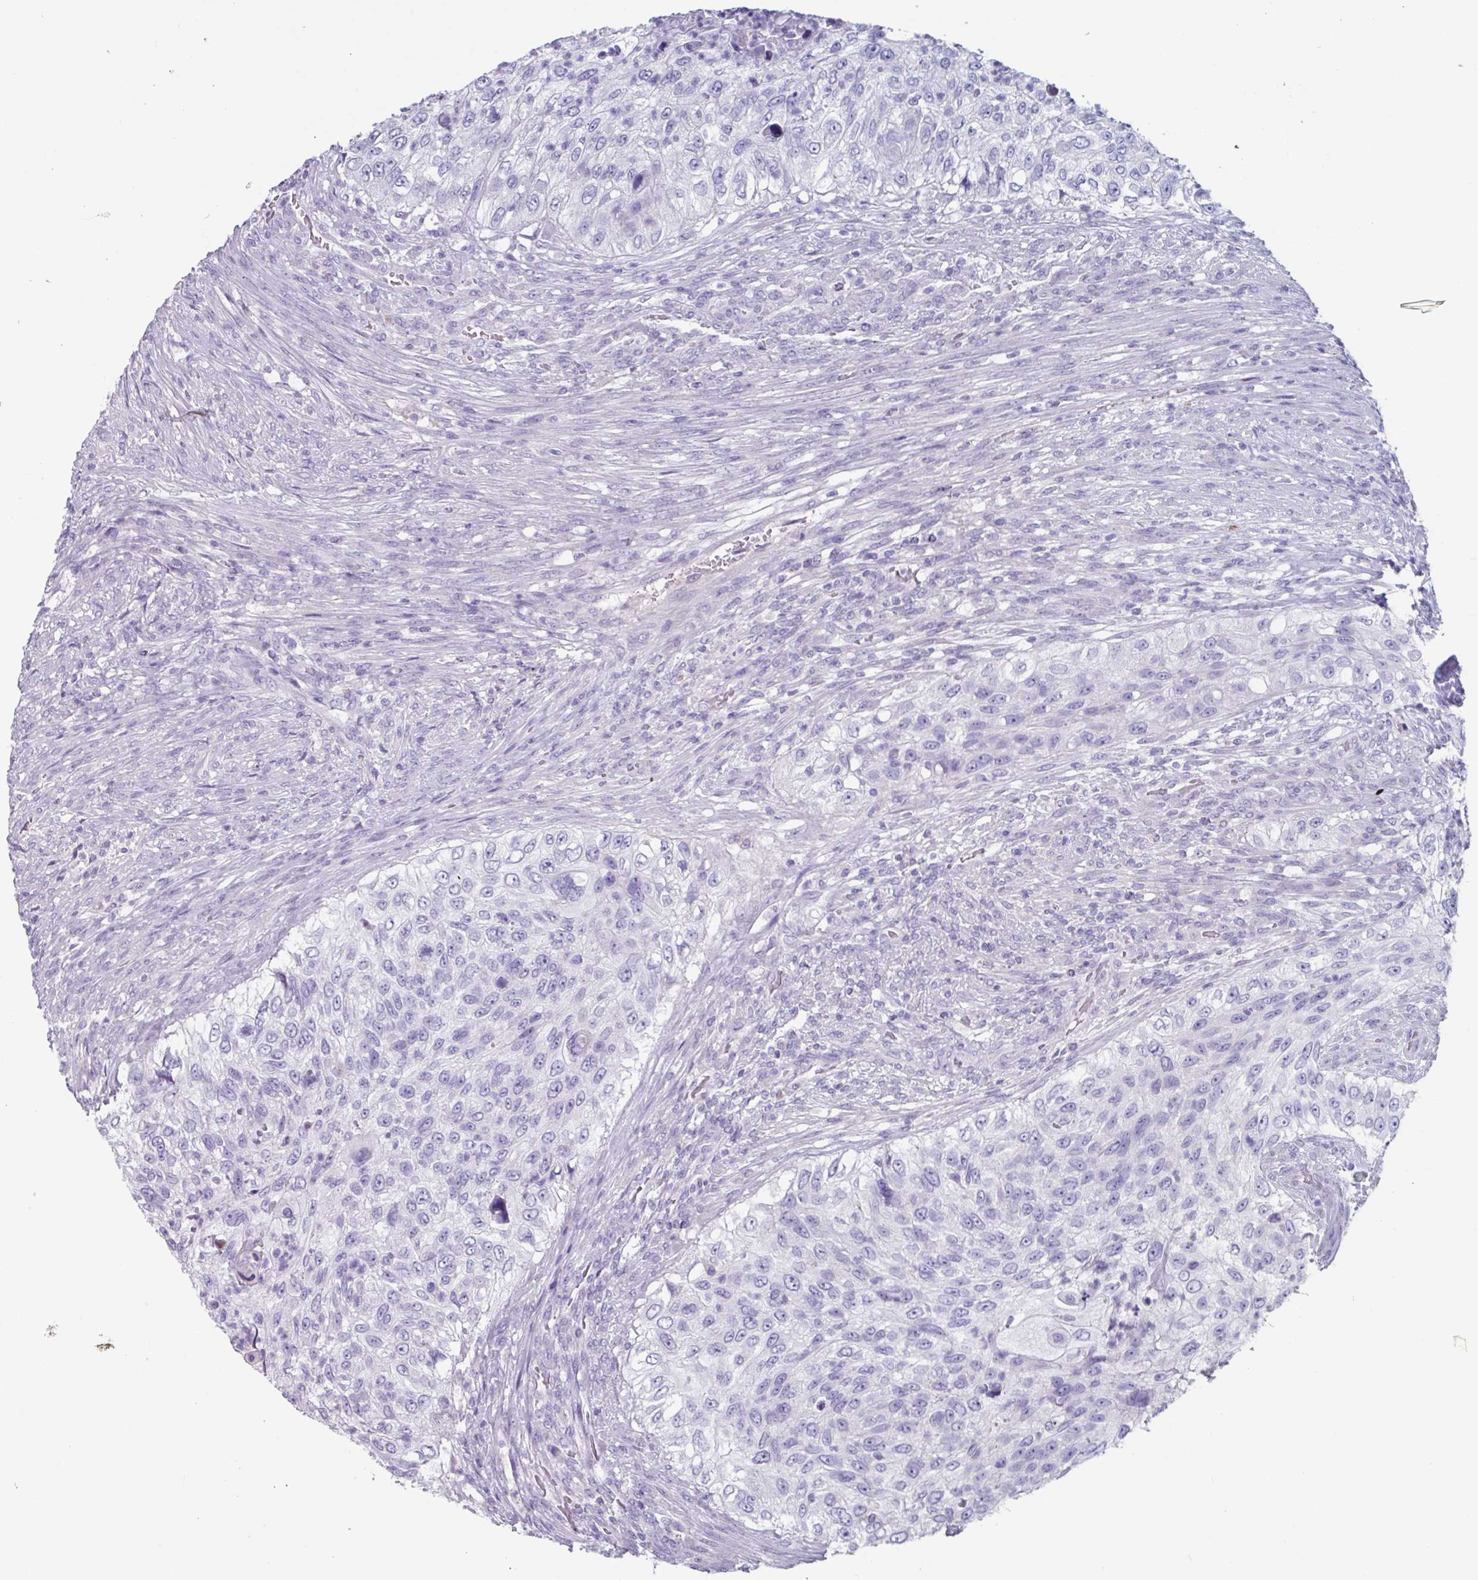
{"staining": {"intensity": "negative", "quantity": "none", "location": "none"}, "tissue": "urothelial cancer", "cell_type": "Tumor cells", "image_type": "cancer", "snomed": [{"axis": "morphology", "description": "Urothelial carcinoma, High grade"}, {"axis": "topography", "description": "Urinary bladder"}], "caption": "The IHC photomicrograph has no significant positivity in tumor cells of urothelial cancer tissue.", "gene": "OR2T10", "patient": {"sex": "female", "age": 60}}